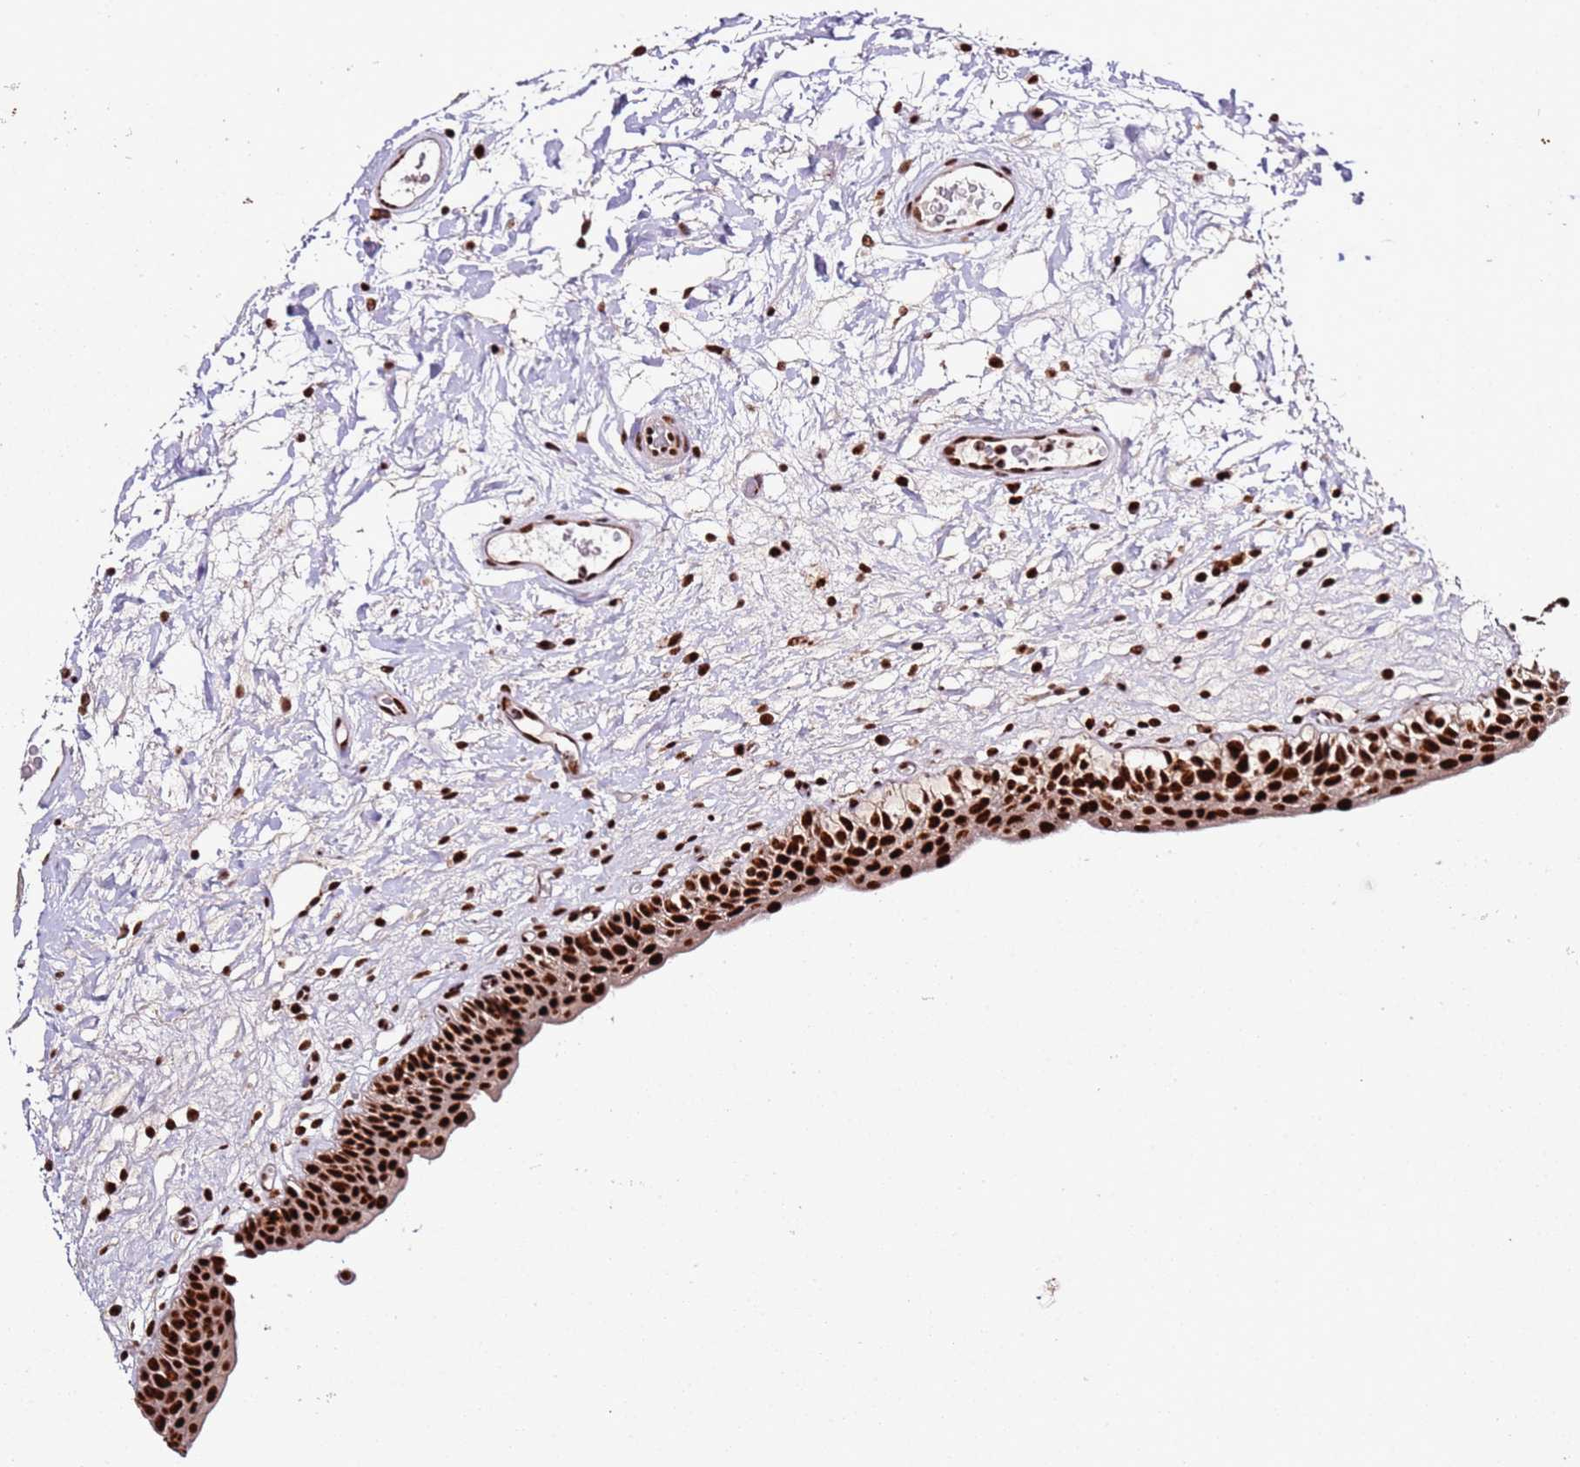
{"staining": {"intensity": "strong", "quantity": ">75%", "location": "nuclear"}, "tissue": "urinary bladder", "cell_type": "Urothelial cells", "image_type": "normal", "snomed": [{"axis": "morphology", "description": "Normal tissue, NOS"}, {"axis": "topography", "description": "Urinary bladder"}], "caption": "Human urinary bladder stained with a brown dye shows strong nuclear positive positivity in about >75% of urothelial cells.", "gene": "C6orf226", "patient": {"sex": "male", "age": 83}}